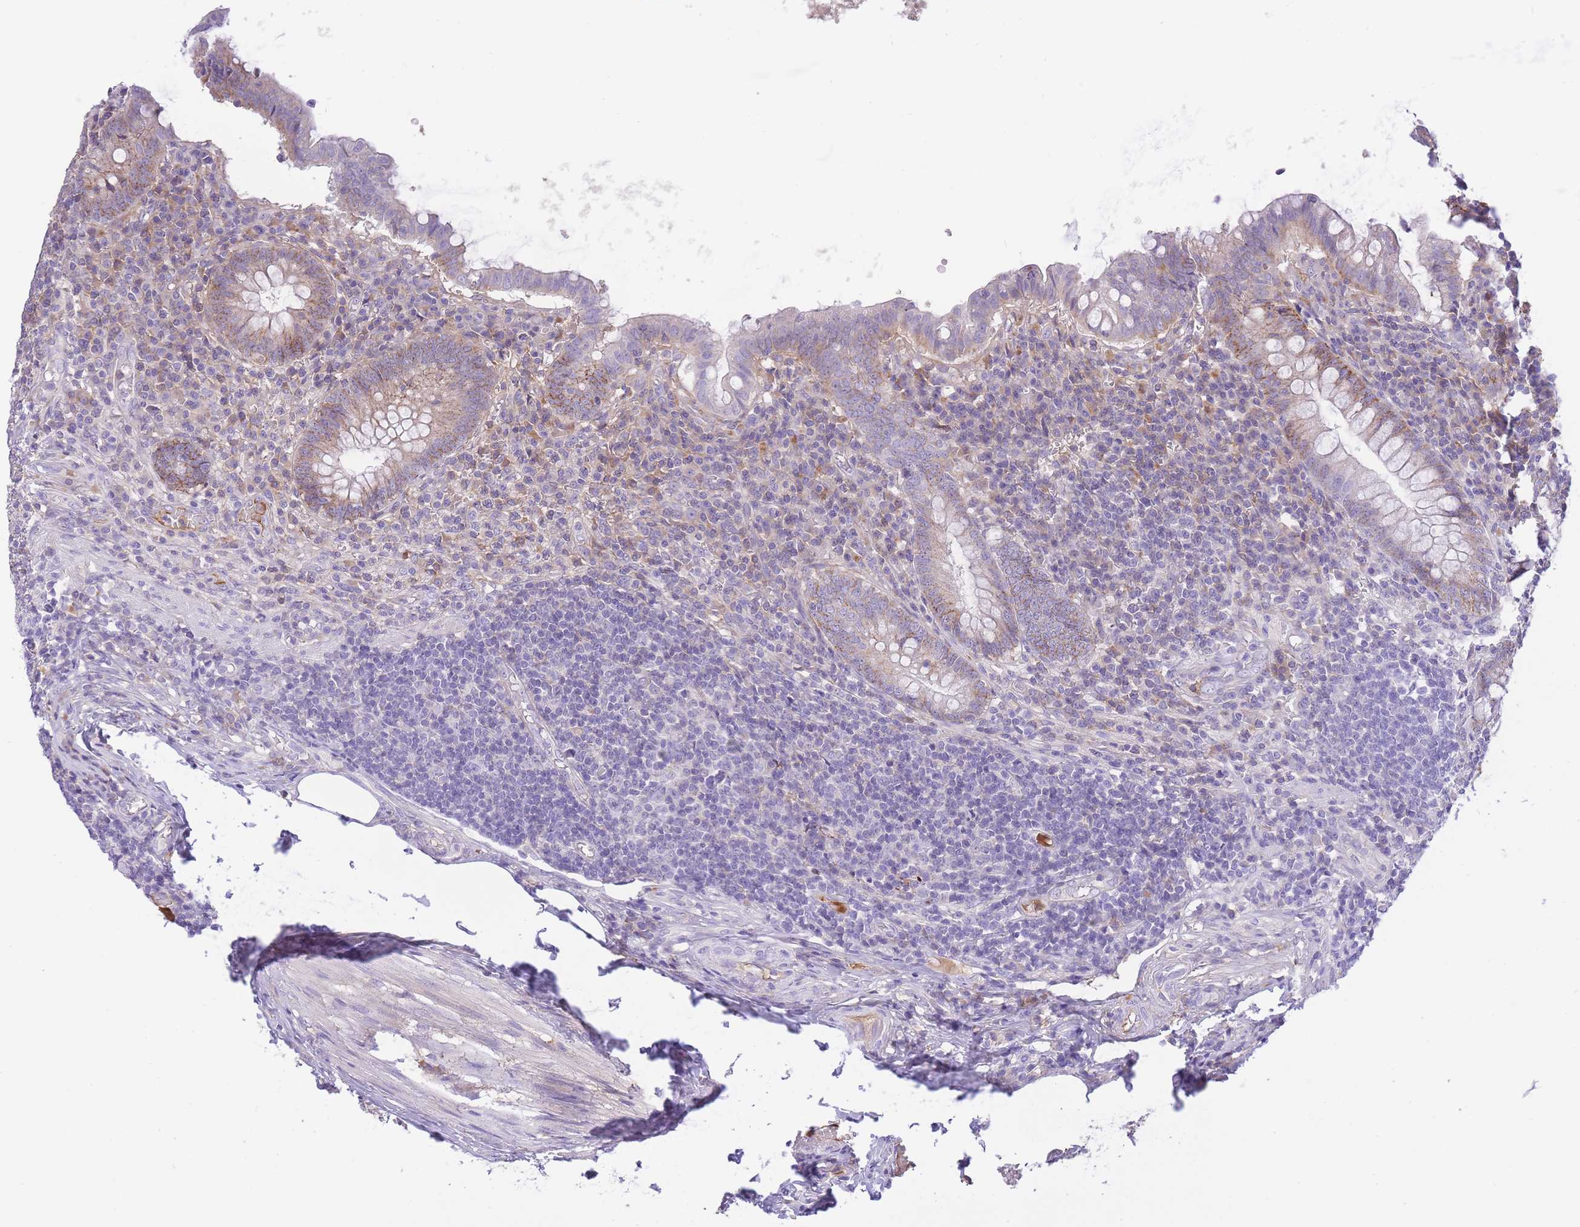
{"staining": {"intensity": "weak", "quantity": "25%-75%", "location": "cytoplasmic/membranous"}, "tissue": "appendix", "cell_type": "Glandular cells", "image_type": "normal", "snomed": [{"axis": "morphology", "description": "Normal tissue, NOS"}, {"axis": "topography", "description": "Appendix"}], "caption": "A high-resolution micrograph shows immunohistochemistry staining of benign appendix, which shows weak cytoplasmic/membranous expression in about 25%-75% of glandular cells. (DAB IHC with brightfield microscopy, high magnification).", "gene": "HRG", "patient": {"sex": "male", "age": 83}}